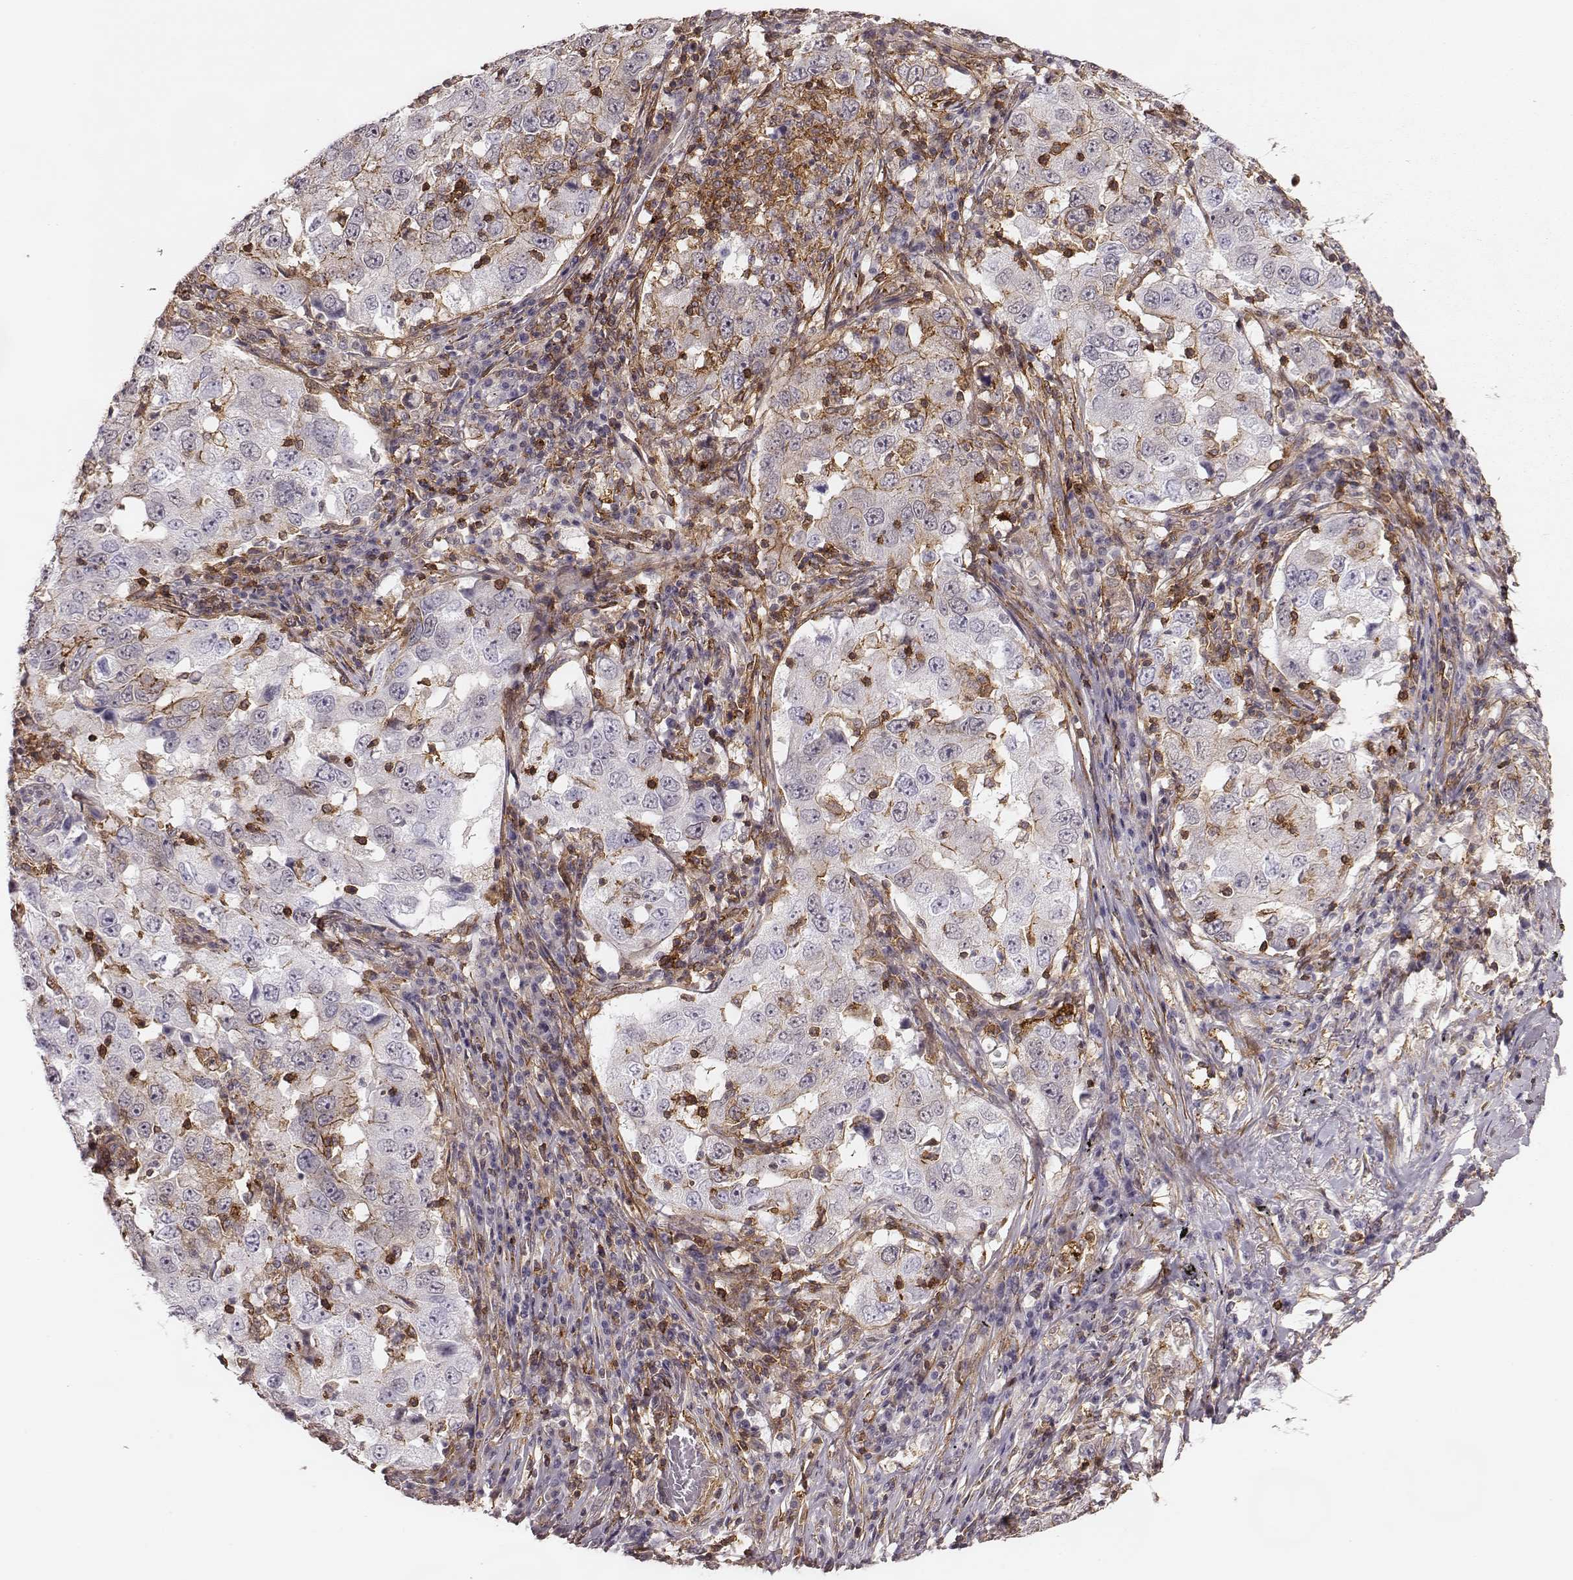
{"staining": {"intensity": "negative", "quantity": "none", "location": "none"}, "tissue": "lung cancer", "cell_type": "Tumor cells", "image_type": "cancer", "snomed": [{"axis": "morphology", "description": "Adenocarcinoma, NOS"}, {"axis": "topography", "description": "Lung"}], "caption": "This is an IHC histopathology image of human lung cancer (adenocarcinoma). There is no staining in tumor cells.", "gene": "ZYX", "patient": {"sex": "male", "age": 73}}